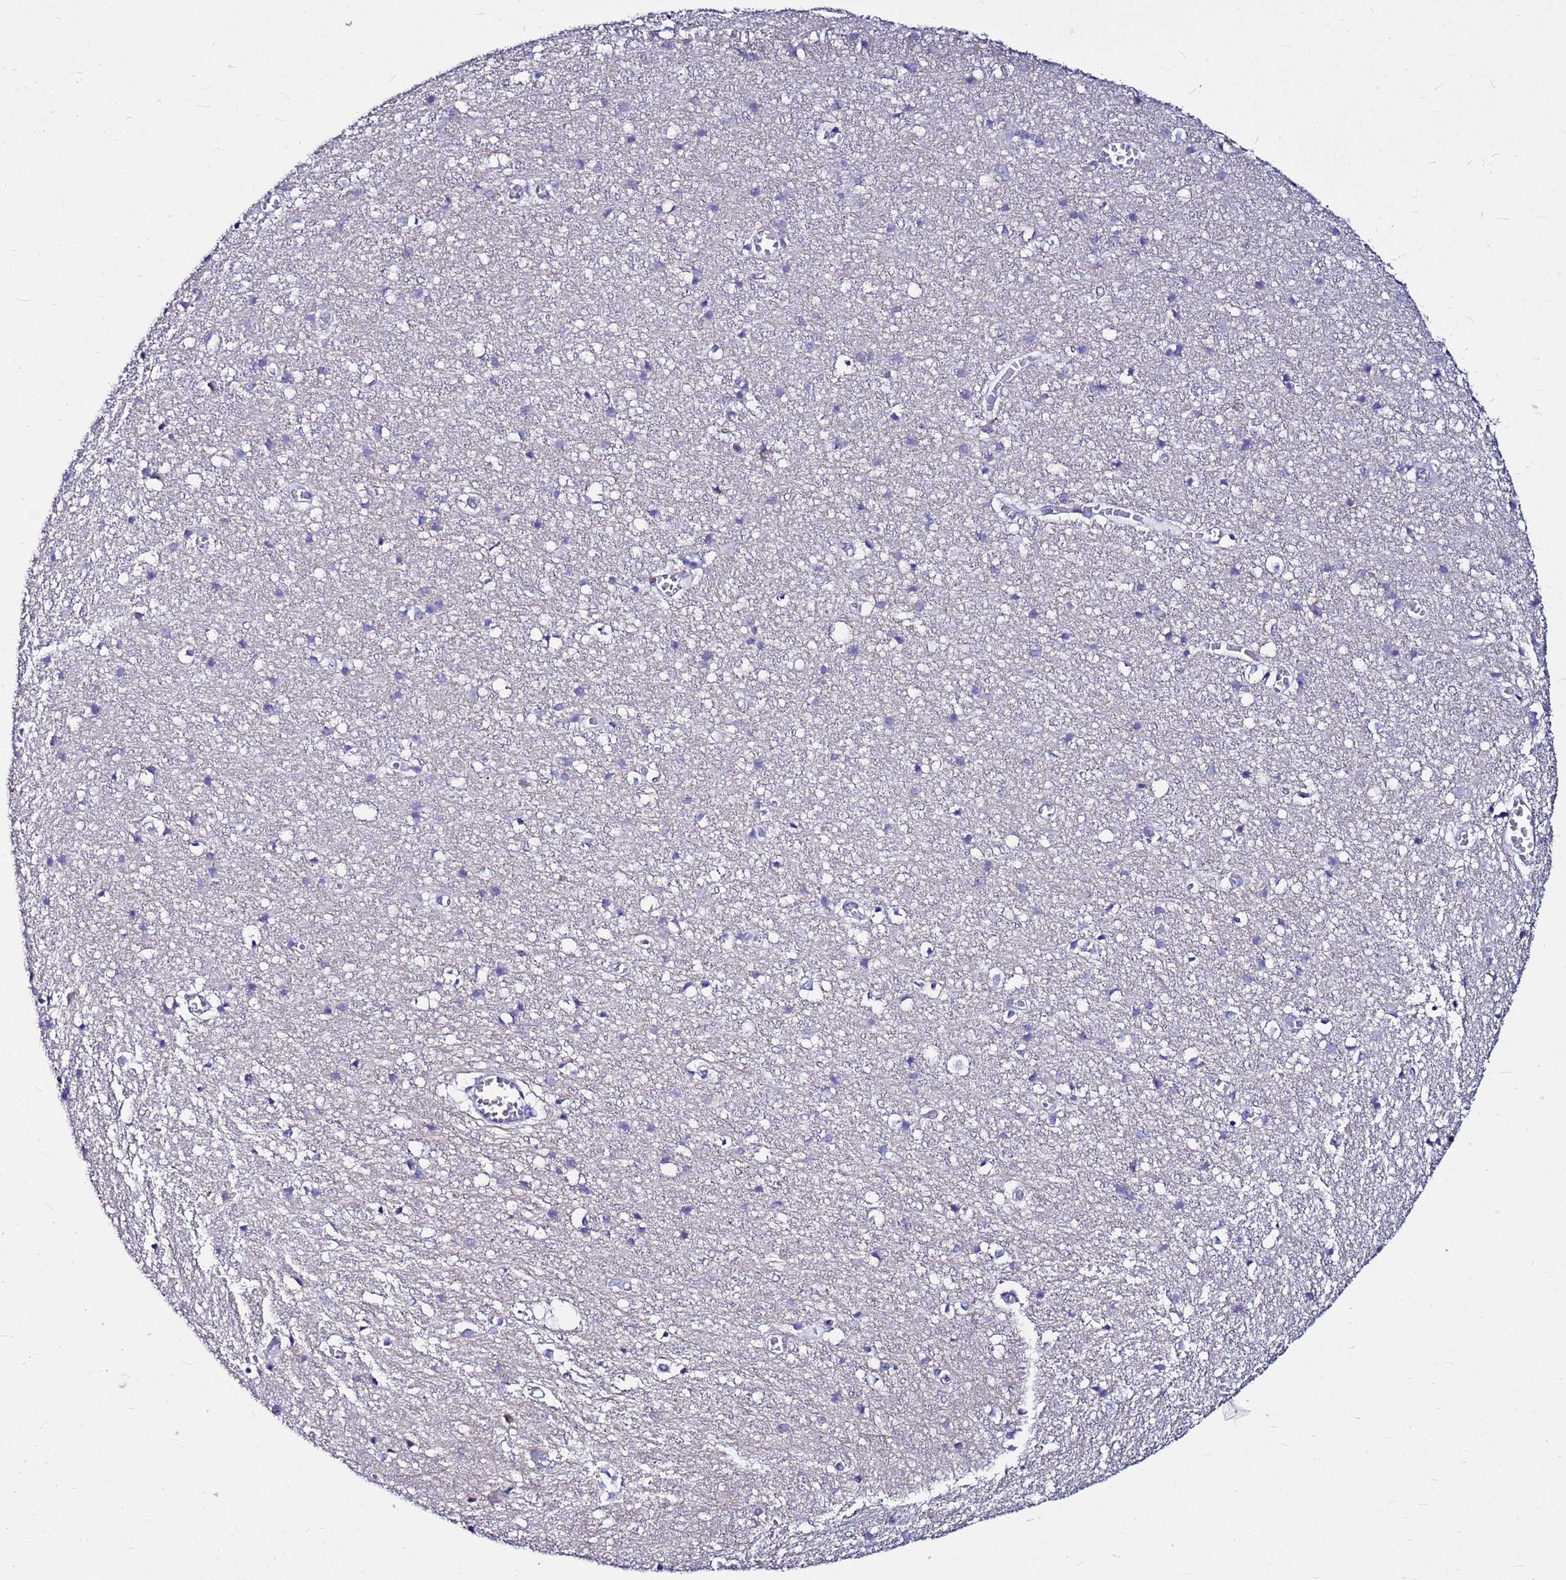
{"staining": {"intensity": "negative", "quantity": "none", "location": "none"}, "tissue": "cerebral cortex", "cell_type": "Endothelial cells", "image_type": "normal", "snomed": [{"axis": "morphology", "description": "Normal tissue, NOS"}, {"axis": "topography", "description": "Cerebral cortex"}], "caption": "High power microscopy image of an IHC image of benign cerebral cortex, revealing no significant staining in endothelial cells. (DAB (3,3'-diaminobenzidine) IHC, high magnification).", "gene": "PPP1R14C", "patient": {"sex": "female", "age": 64}}